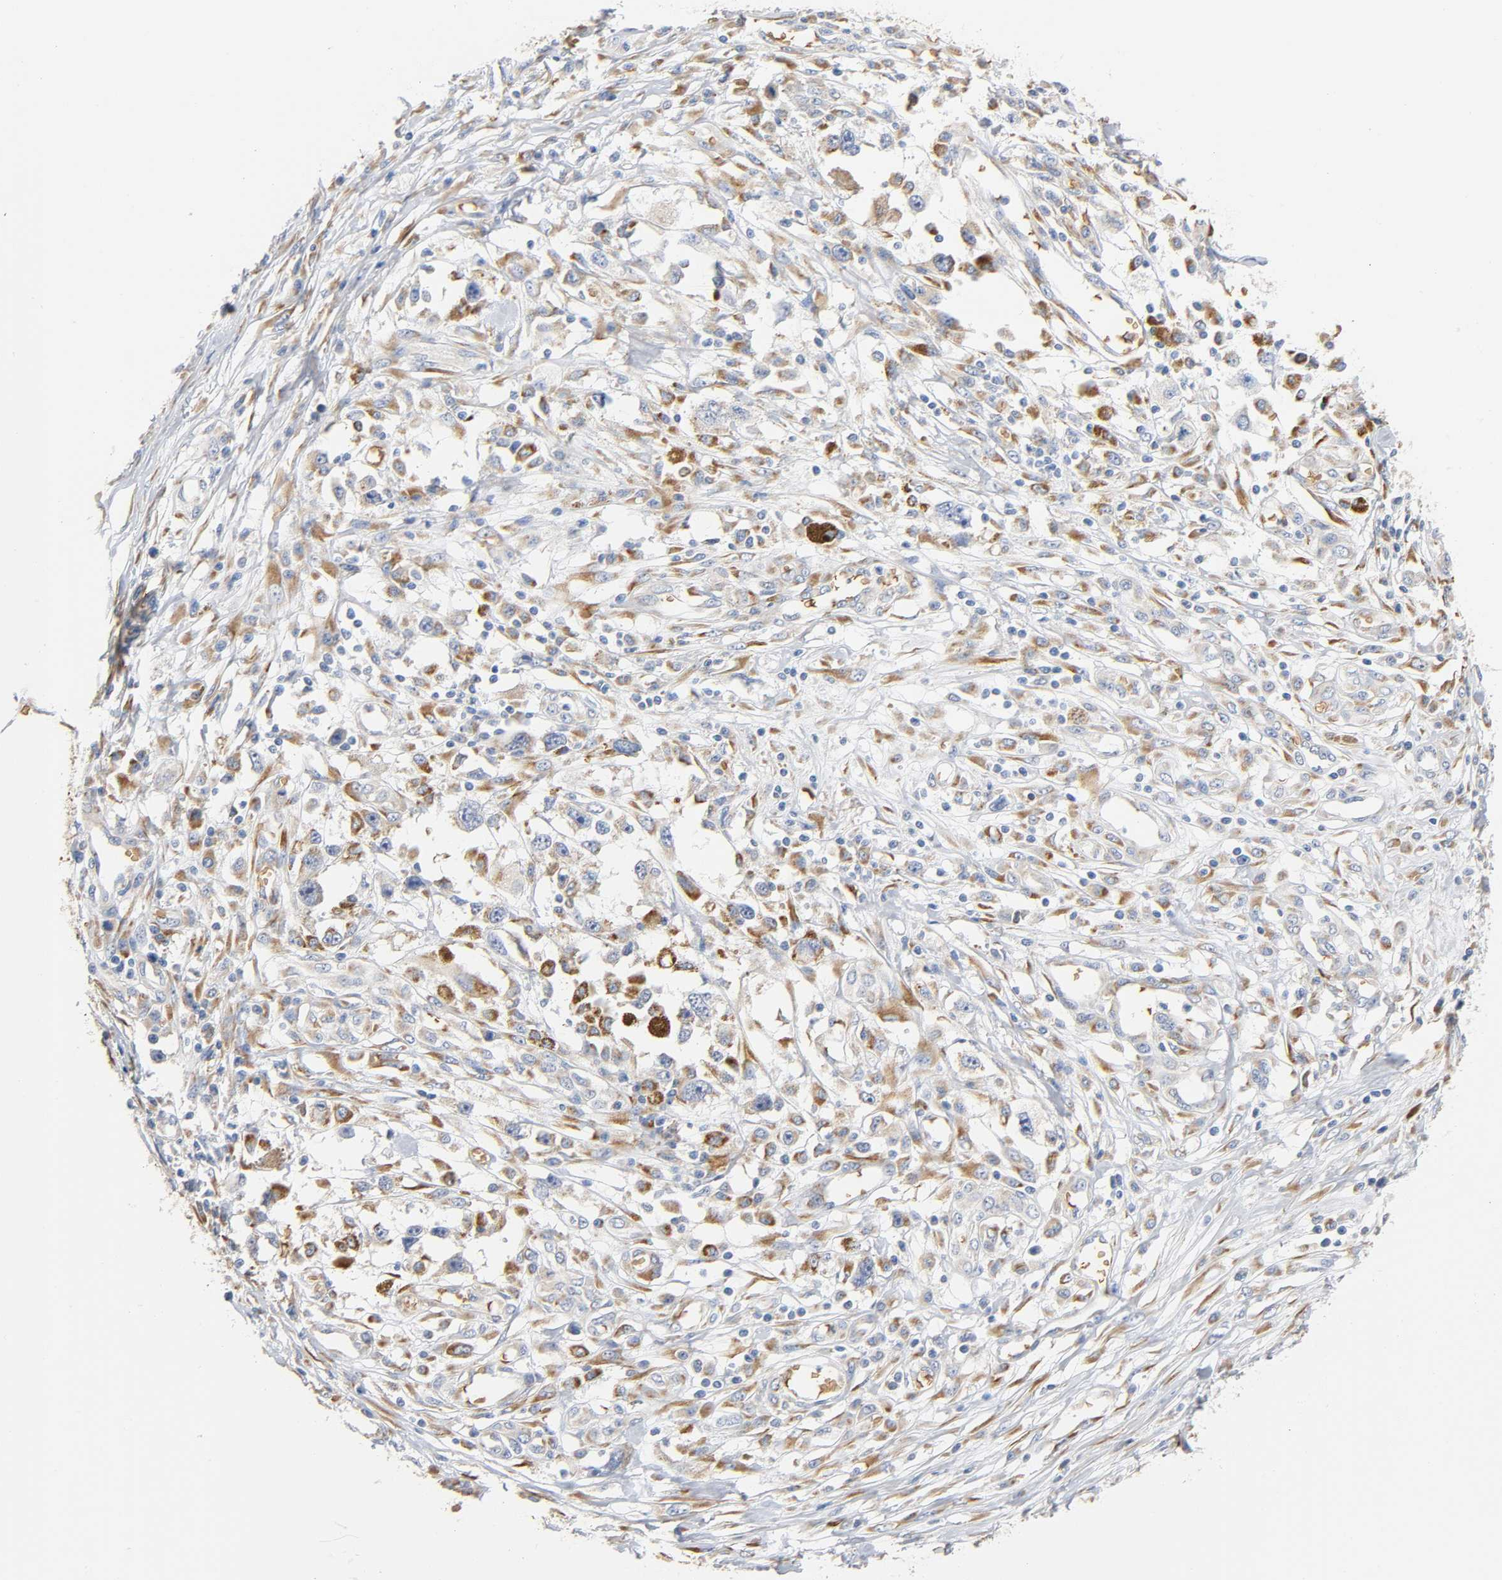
{"staining": {"intensity": "weak", "quantity": ">75%", "location": "cytoplasmic/membranous"}, "tissue": "melanoma", "cell_type": "Tumor cells", "image_type": "cancer", "snomed": [{"axis": "morphology", "description": "Malignant melanoma, Metastatic site"}, {"axis": "topography", "description": "Lymph node"}], "caption": "Weak cytoplasmic/membranous staining is appreciated in approximately >75% of tumor cells in malignant melanoma (metastatic site).", "gene": "UCKL1", "patient": {"sex": "male", "age": 59}}